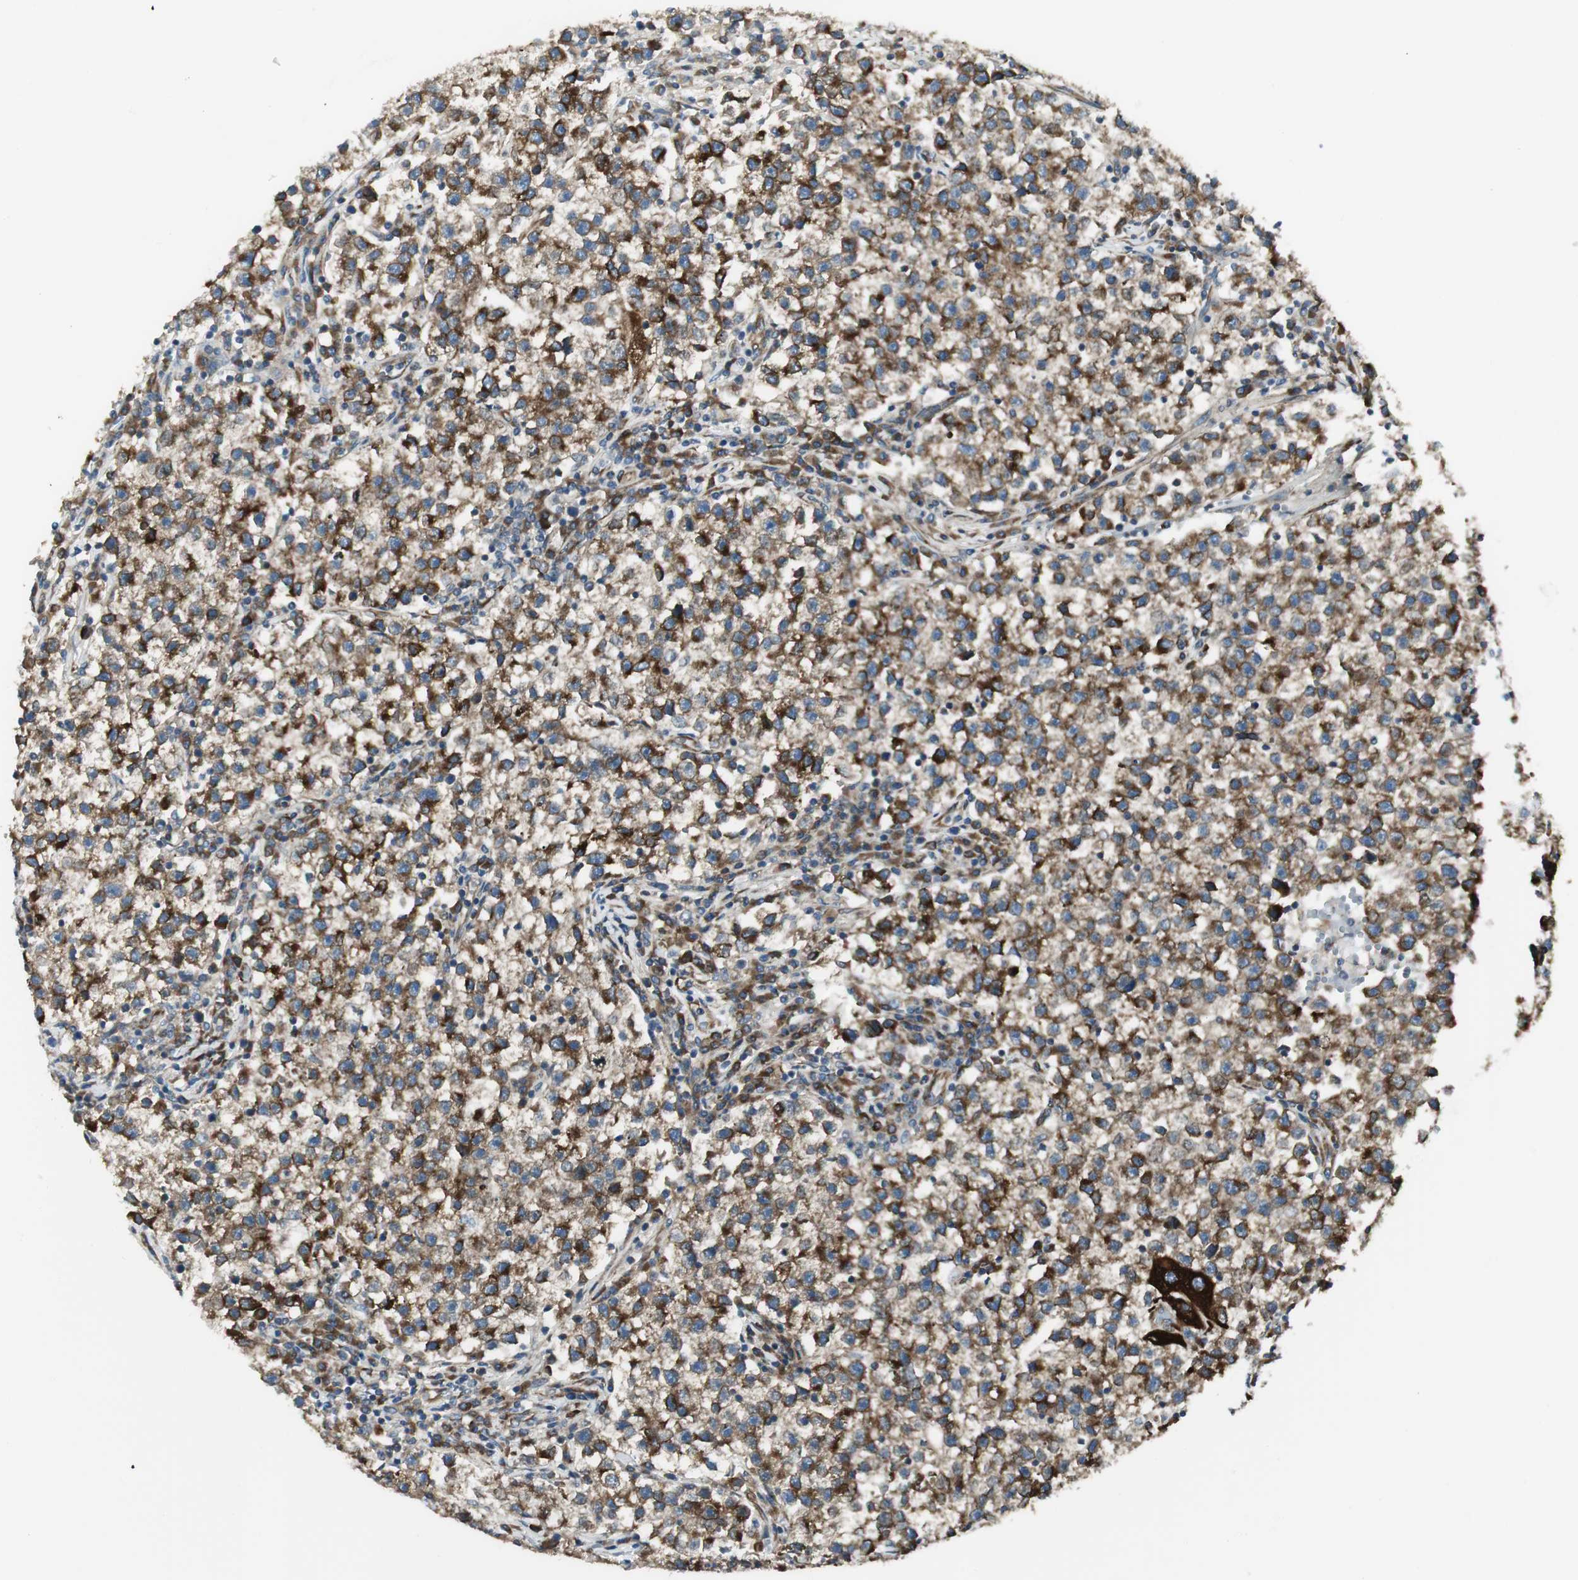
{"staining": {"intensity": "strong", "quantity": ">75%", "location": "cytoplasmic/membranous"}, "tissue": "testis cancer", "cell_type": "Tumor cells", "image_type": "cancer", "snomed": [{"axis": "morphology", "description": "Seminoma, NOS"}, {"axis": "topography", "description": "Testis"}], "caption": "Testis cancer was stained to show a protein in brown. There is high levels of strong cytoplasmic/membranous positivity in approximately >75% of tumor cells. (Brightfield microscopy of DAB IHC at high magnification).", "gene": "PRKG1", "patient": {"sex": "male", "age": 22}}